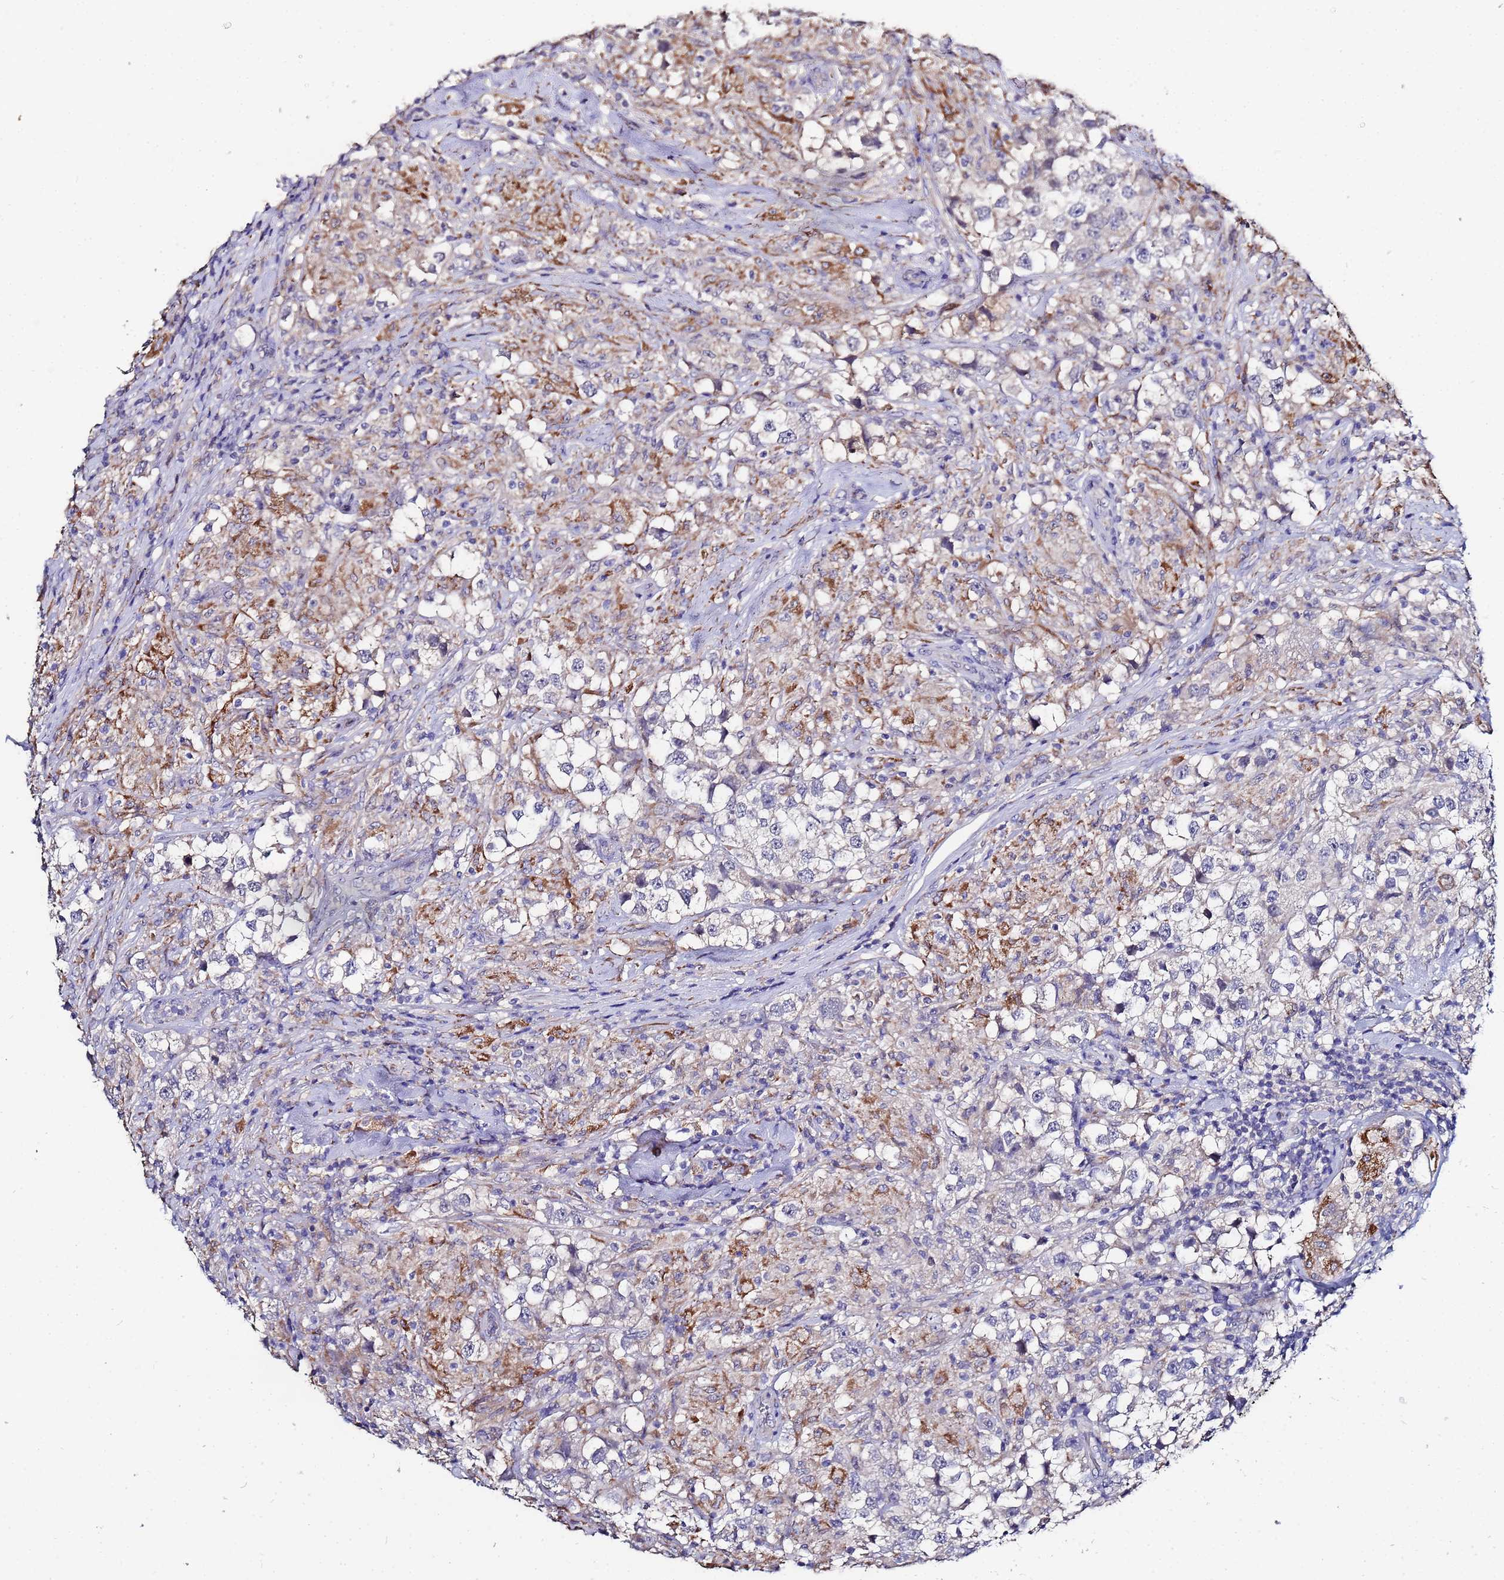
{"staining": {"intensity": "negative", "quantity": "none", "location": "none"}, "tissue": "testis cancer", "cell_type": "Tumor cells", "image_type": "cancer", "snomed": [{"axis": "morphology", "description": "Seminoma, NOS"}, {"axis": "topography", "description": "Testis"}], "caption": "Testis seminoma was stained to show a protein in brown. There is no significant staining in tumor cells.", "gene": "TCP10L", "patient": {"sex": "male", "age": 46}}